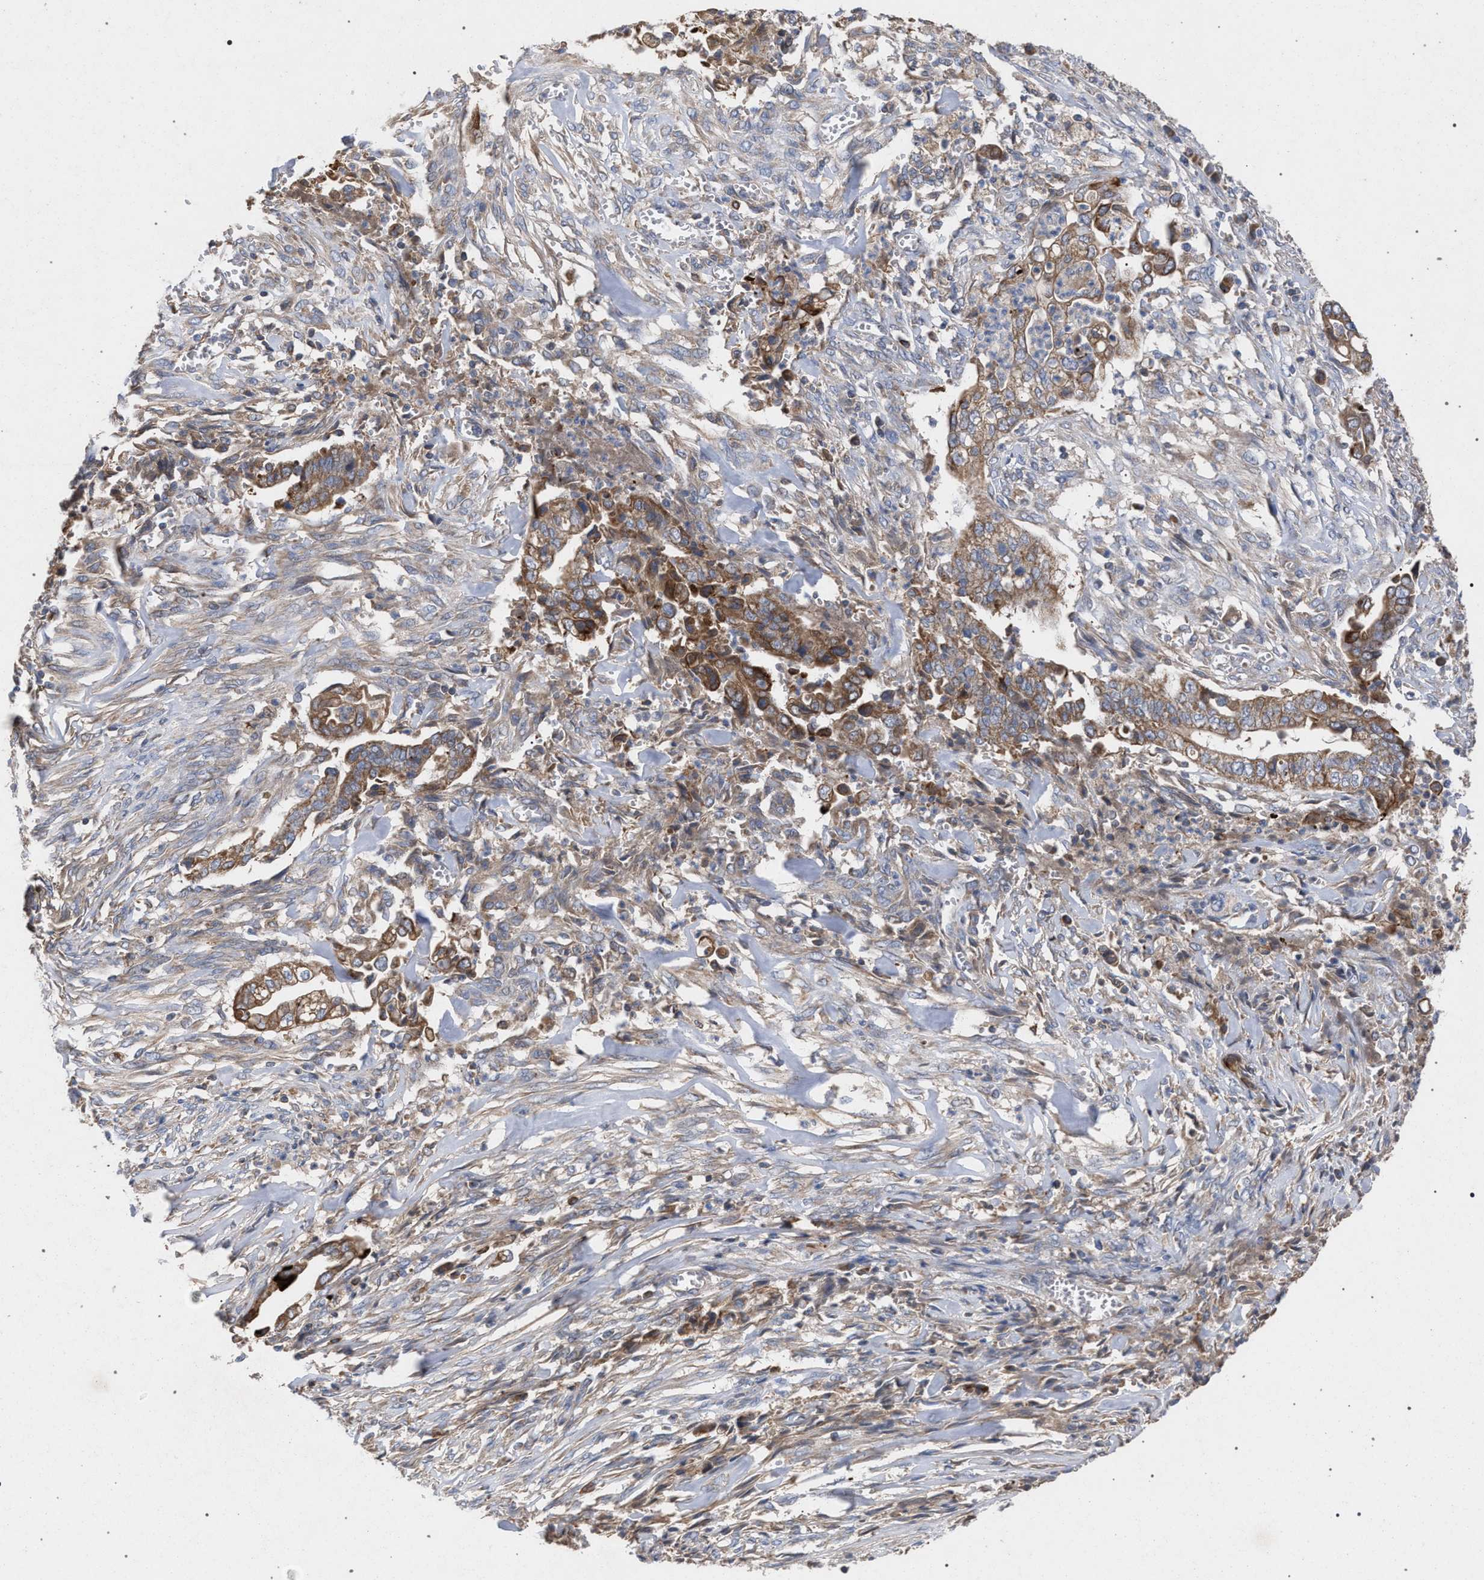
{"staining": {"intensity": "moderate", "quantity": ">75%", "location": "cytoplasmic/membranous"}, "tissue": "cervical cancer", "cell_type": "Tumor cells", "image_type": "cancer", "snomed": [{"axis": "morphology", "description": "Adenocarcinoma, NOS"}, {"axis": "topography", "description": "Cervix"}], "caption": "A high-resolution photomicrograph shows IHC staining of cervical cancer, which exhibits moderate cytoplasmic/membranous expression in about >75% of tumor cells. (DAB IHC with brightfield microscopy, high magnification).", "gene": "BCL2L12", "patient": {"sex": "female", "age": 44}}